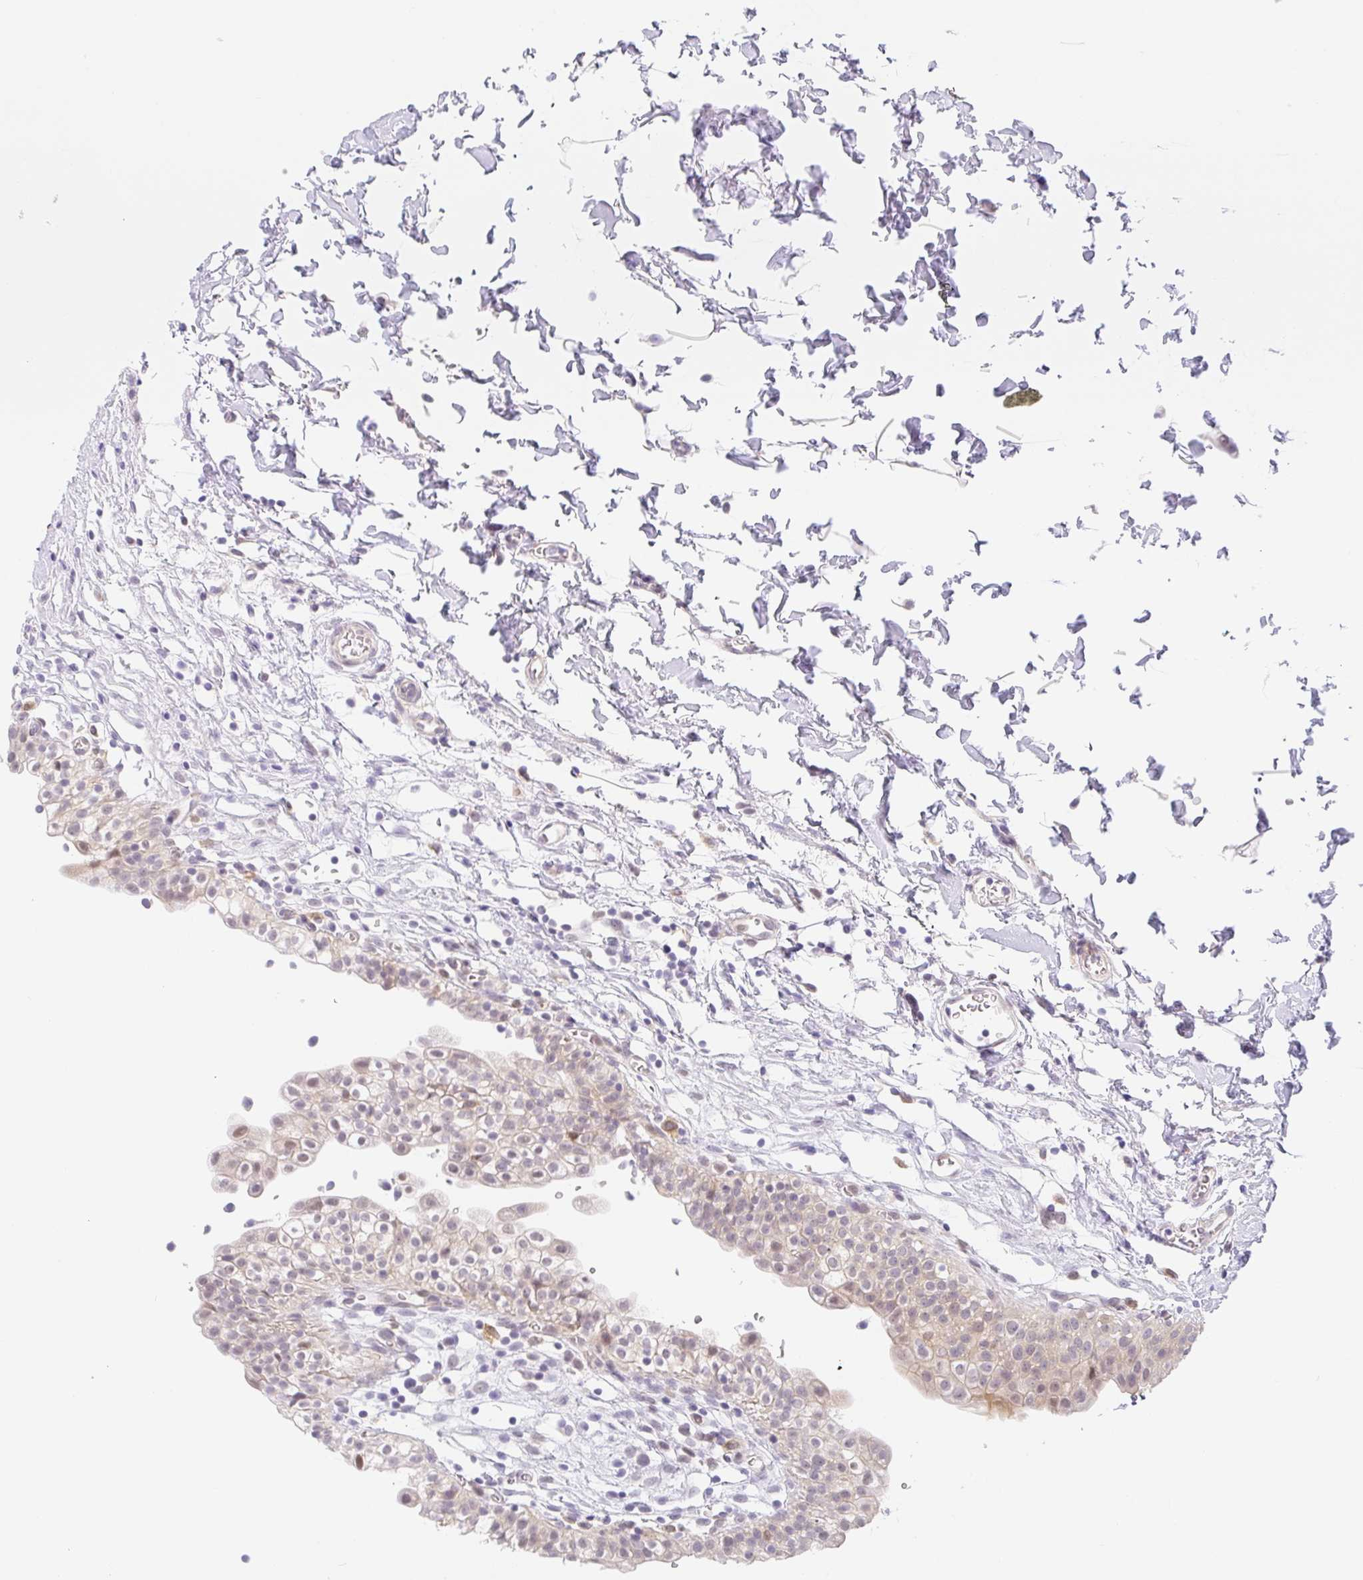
{"staining": {"intensity": "weak", "quantity": ">75%", "location": "nuclear"}, "tissue": "urinary bladder", "cell_type": "Urothelial cells", "image_type": "normal", "snomed": [{"axis": "morphology", "description": "Normal tissue, NOS"}, {"axis": "topography", "description": "Urinary bladder"}, {"axis": "topography", "description": "Peripheral nerve tissue"}], "caption": "Weak nuclear protein staining is present in approximately >75% of urothelial cells in urinary bladder. The staining was performed using DAB (3,3'-diaminobenzidine), with brown indicating positive protein expression. Nuclei are stained blue with hematoxylin.", "gene": "TMEM86A", "patient": {"sex": "male", "age": 55}}